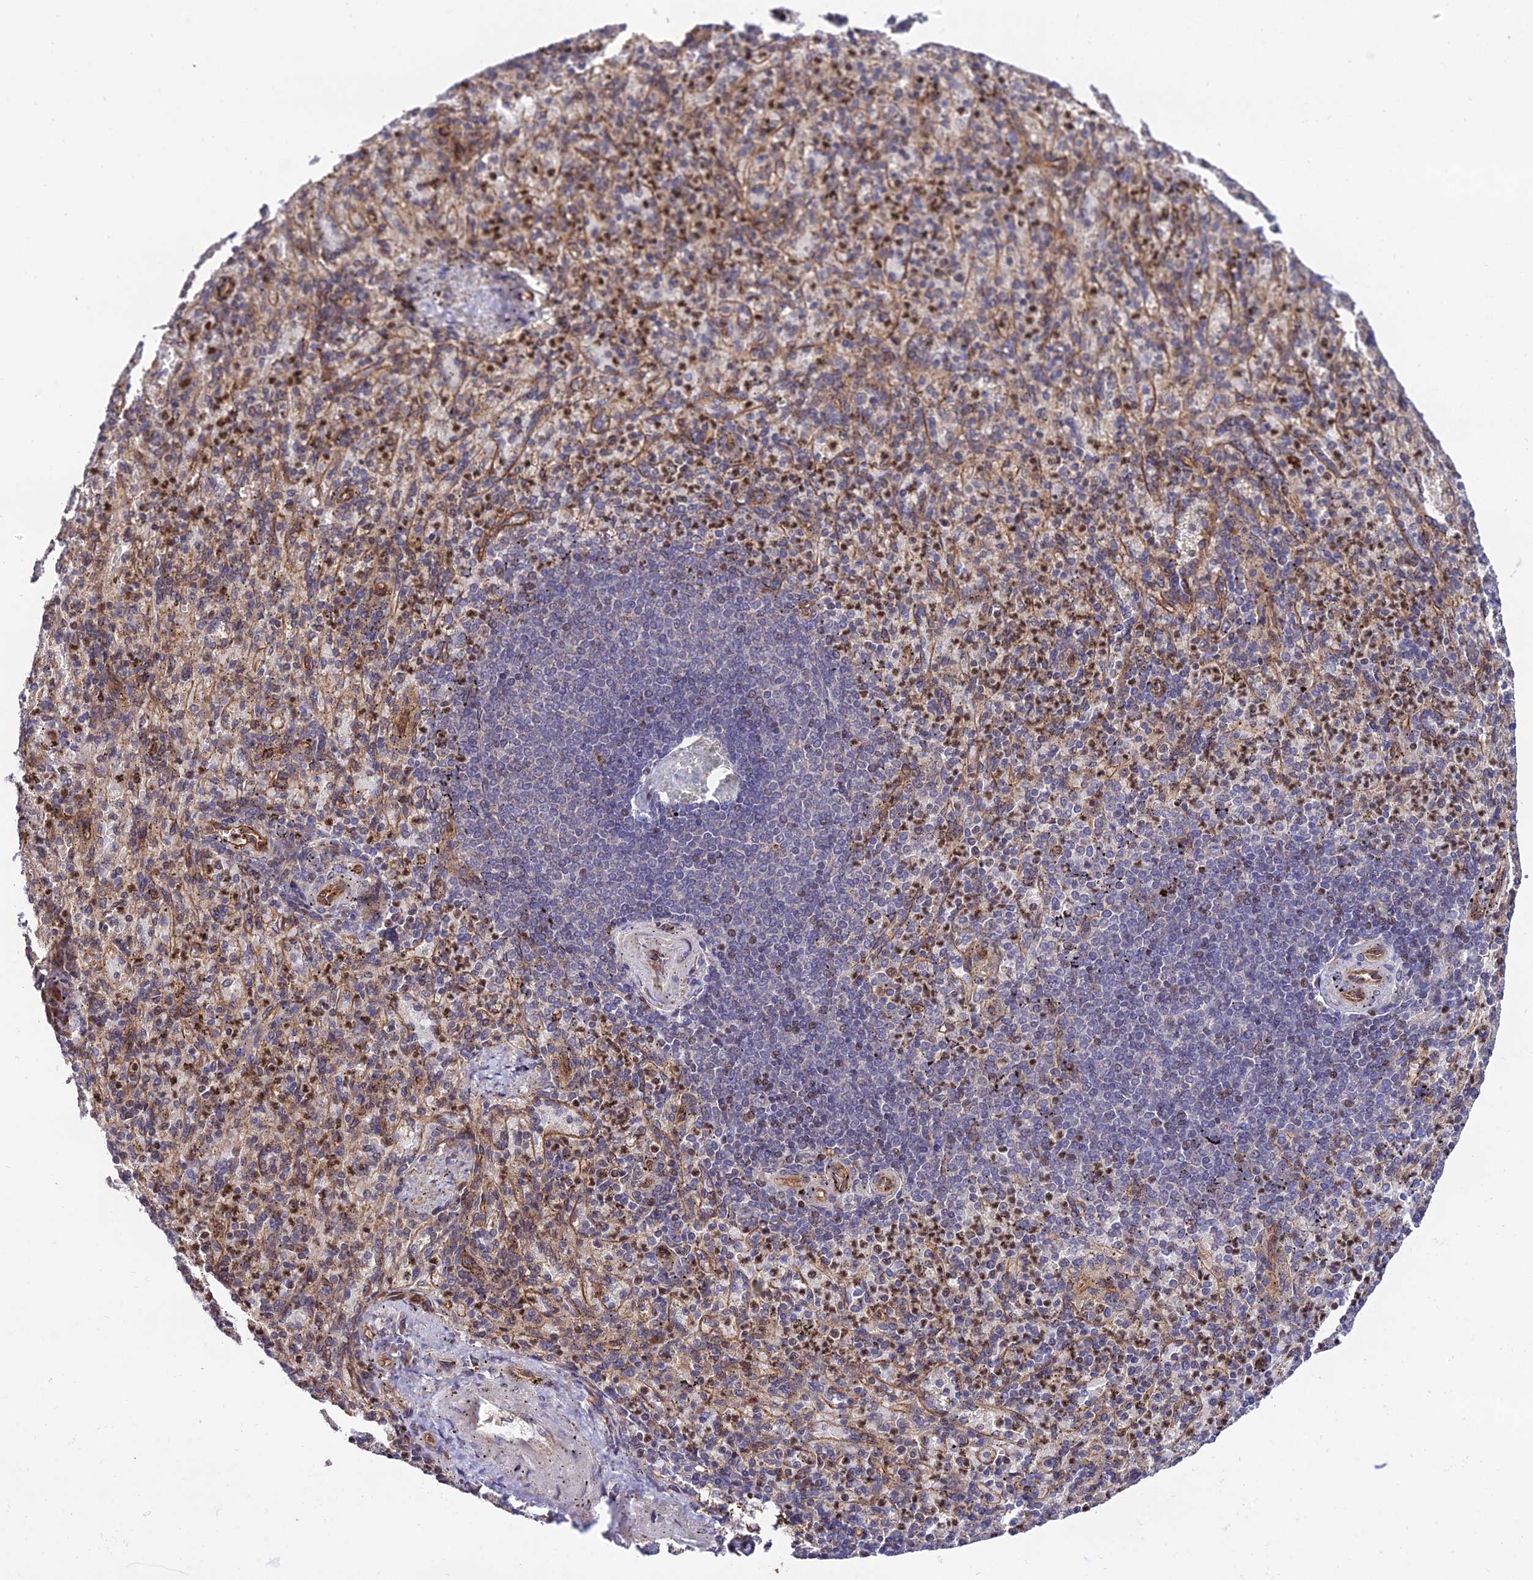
{"staining": {"intensity": "moderate", "quantity": "<25%", "location": "cytoplasmic/membranous,nuclear"}, "tissue": "spleen", "cell_type": "Cells in red pulp", "image_type": "normal", "snomed": [{"axis": "morphology", "description": "Normal tissue, NOS"}, {"axis": "topography", "description": "Spleen"}], "caption": "Protein staining of unremarkable spleen displays moderate cytoplasmic/membranous,nuclear positivity in approximately <25% of cells in red pulp.", "gene": "SMG6", "patient": {"sex": "female", "age": 74}}